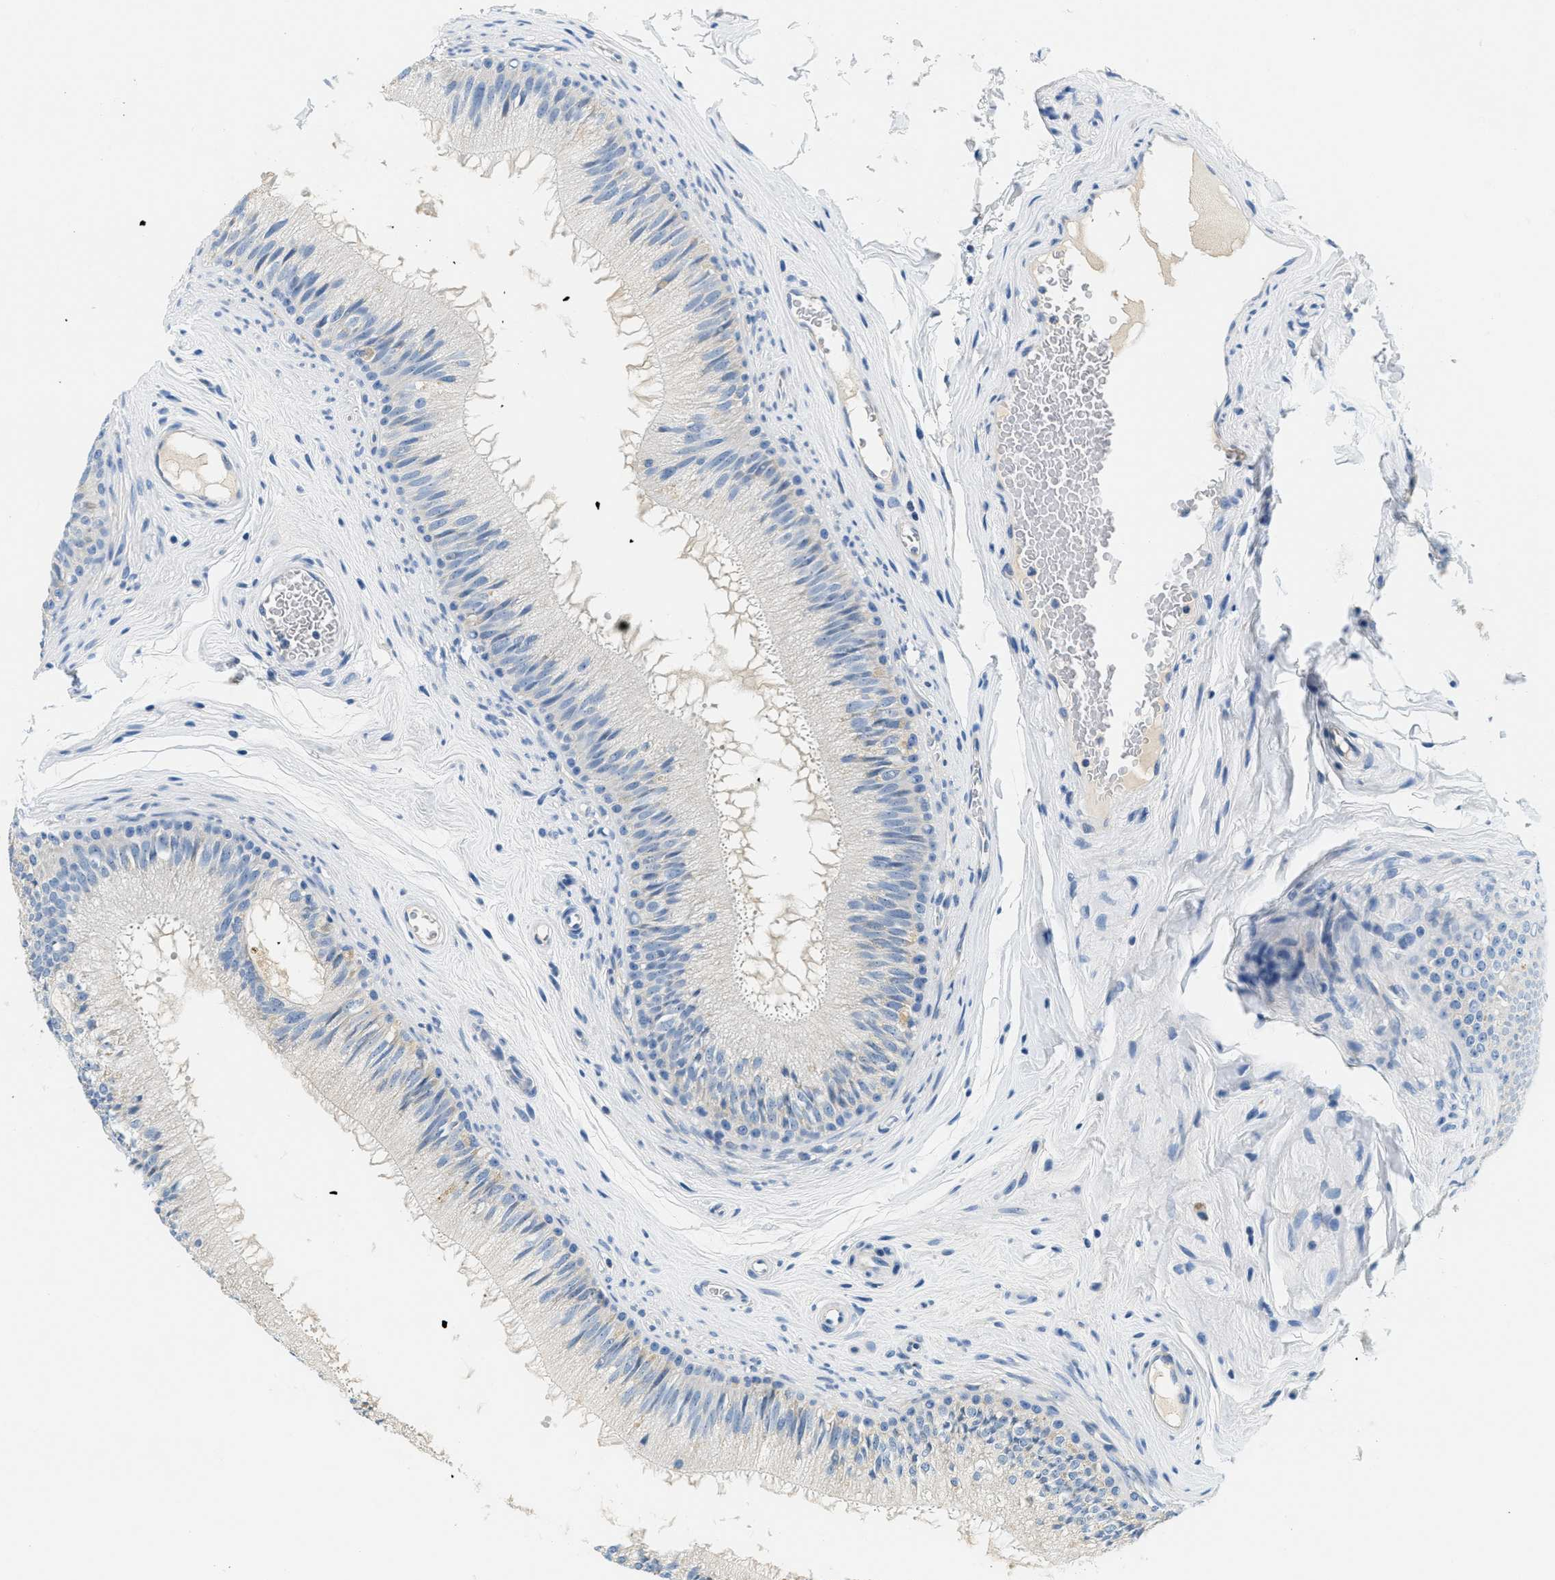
{"staining": {"intensity": "negative", "quantity": "none", "location": "none"}, "tissue": "epididymis", "cell_type": "Glandular cells", "image_type": "normal", "snomed": [{"axis": "morphology", "description": "Normal tissue, NOS"}, {"axis": "topography", "description": "Testis"}, {"axis": "topography", "description": "Epididymis"}], "caption": "Protein analysis of benign epididymis shows no significant positivity in glandular cells. The staining is performed using DAB (3,3'-diaminobenzidine) brown chromogen with nuclei counter-stained in using hematoxylin.", "gene": "CA4", "patient": {"sex": "male", "age": 36}}